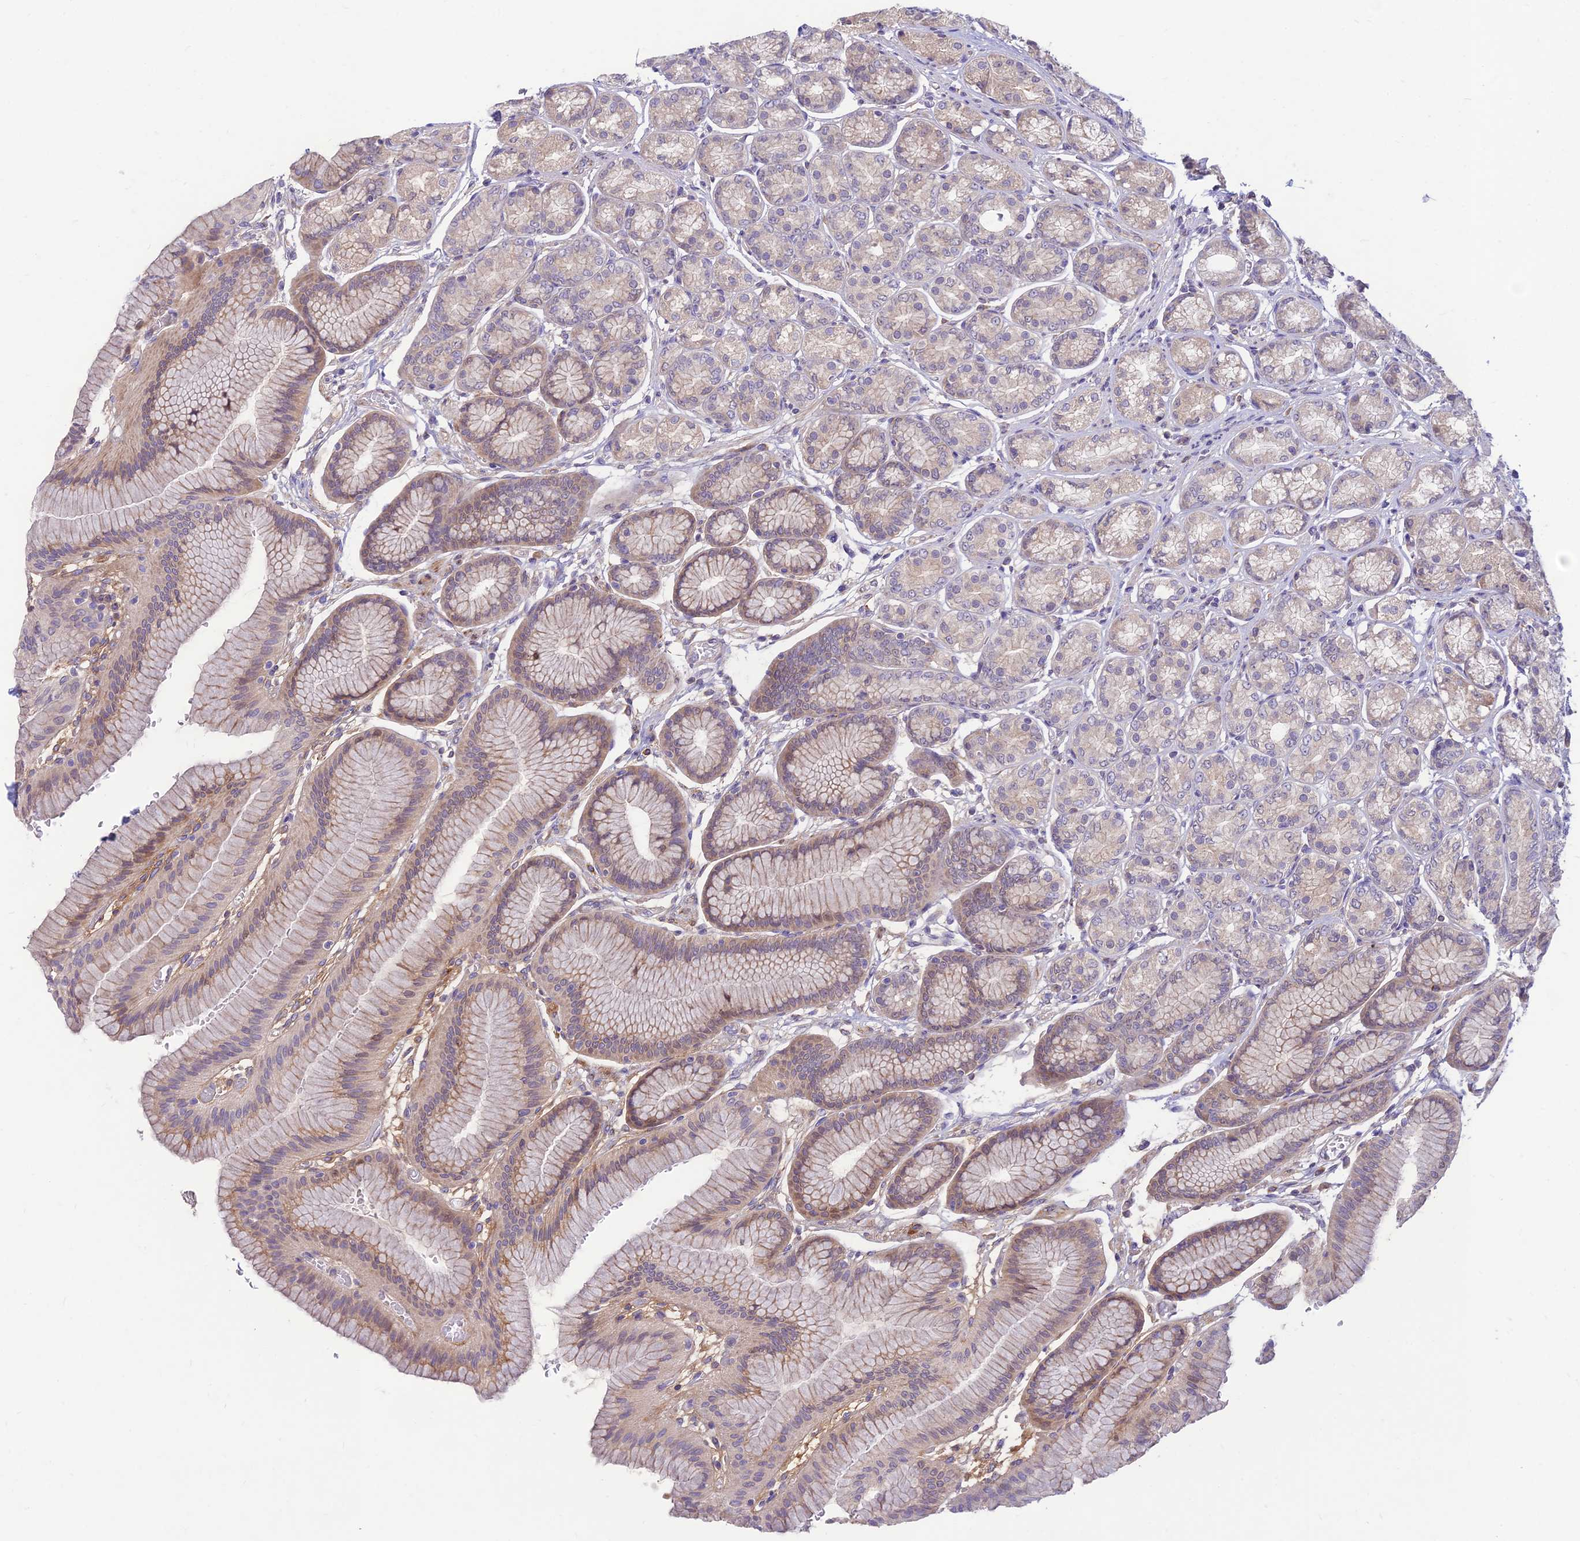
{"staining": {"intensity": "weak", "quantity": "25%-75%", "location": "cytoplasmic/membranous"}, "tissue": "stomach", "cell_type": "Glandular cells", "image_type": "normal", "snomed": [{"axis": "morphology", "description": "Normal tissue, NOS"}, {"axis": "morphology", "description": "Adenocarcinoma, NOS"}, {"axis": "morphology", "description": "Adenocarcinoma, High grade"}, {"axis": "topography", "description": "Stomach, upper"}, {"axis": "topography", "description": "Stomach"}], "caption": "IHC (DAB) staining of benign human stomach exhibits weak cytoplasmic/membranous protein expression in about 25%-75% of glandular cells.", "gene": "ST8SIA5", "patient": {"sex": "female", "age": 65}}